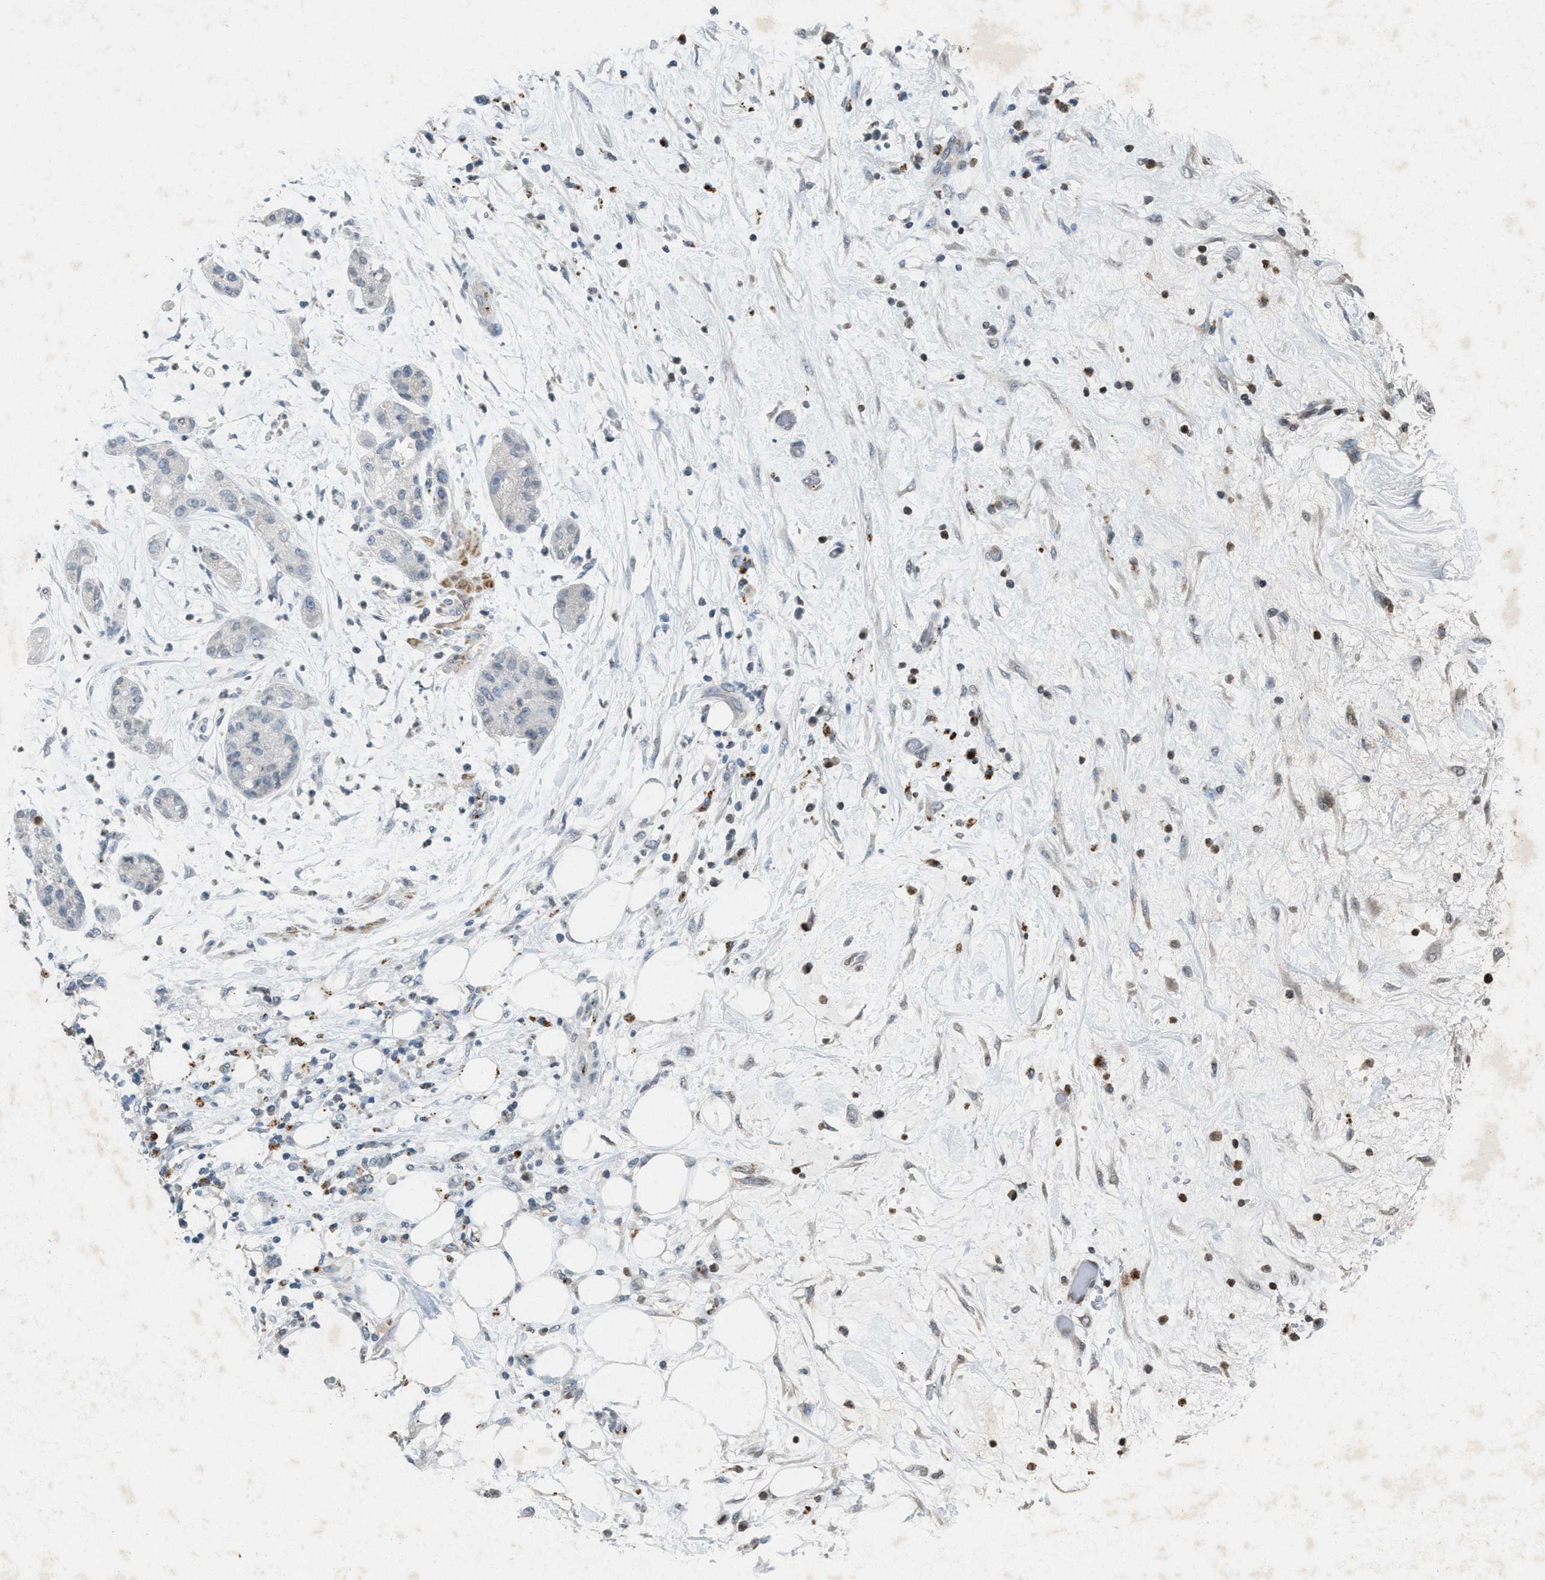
{"staining": {"intensity": "negative", "quantity": "none", "location": "none"}, "tissue": "pancreatic cancer", "cell_type": "Tumor cells", "image_type": "cancer", "snomed": [{"axis": "morphology", "description": "Adenocarcinoma, NOS"}, {"axis": "topography", "description": "Pancreas"}], "caption": "High power microscopy image of an immunohistochemistry micrograph of adenocarcinoma (pancreatic), revealing no significant positivity in tumor cells. (Immunohistochemistry, brightfield microscopy, high magnification).", "gene": "SLC5A5", "patient": {"sex": "female", "age": 78}}